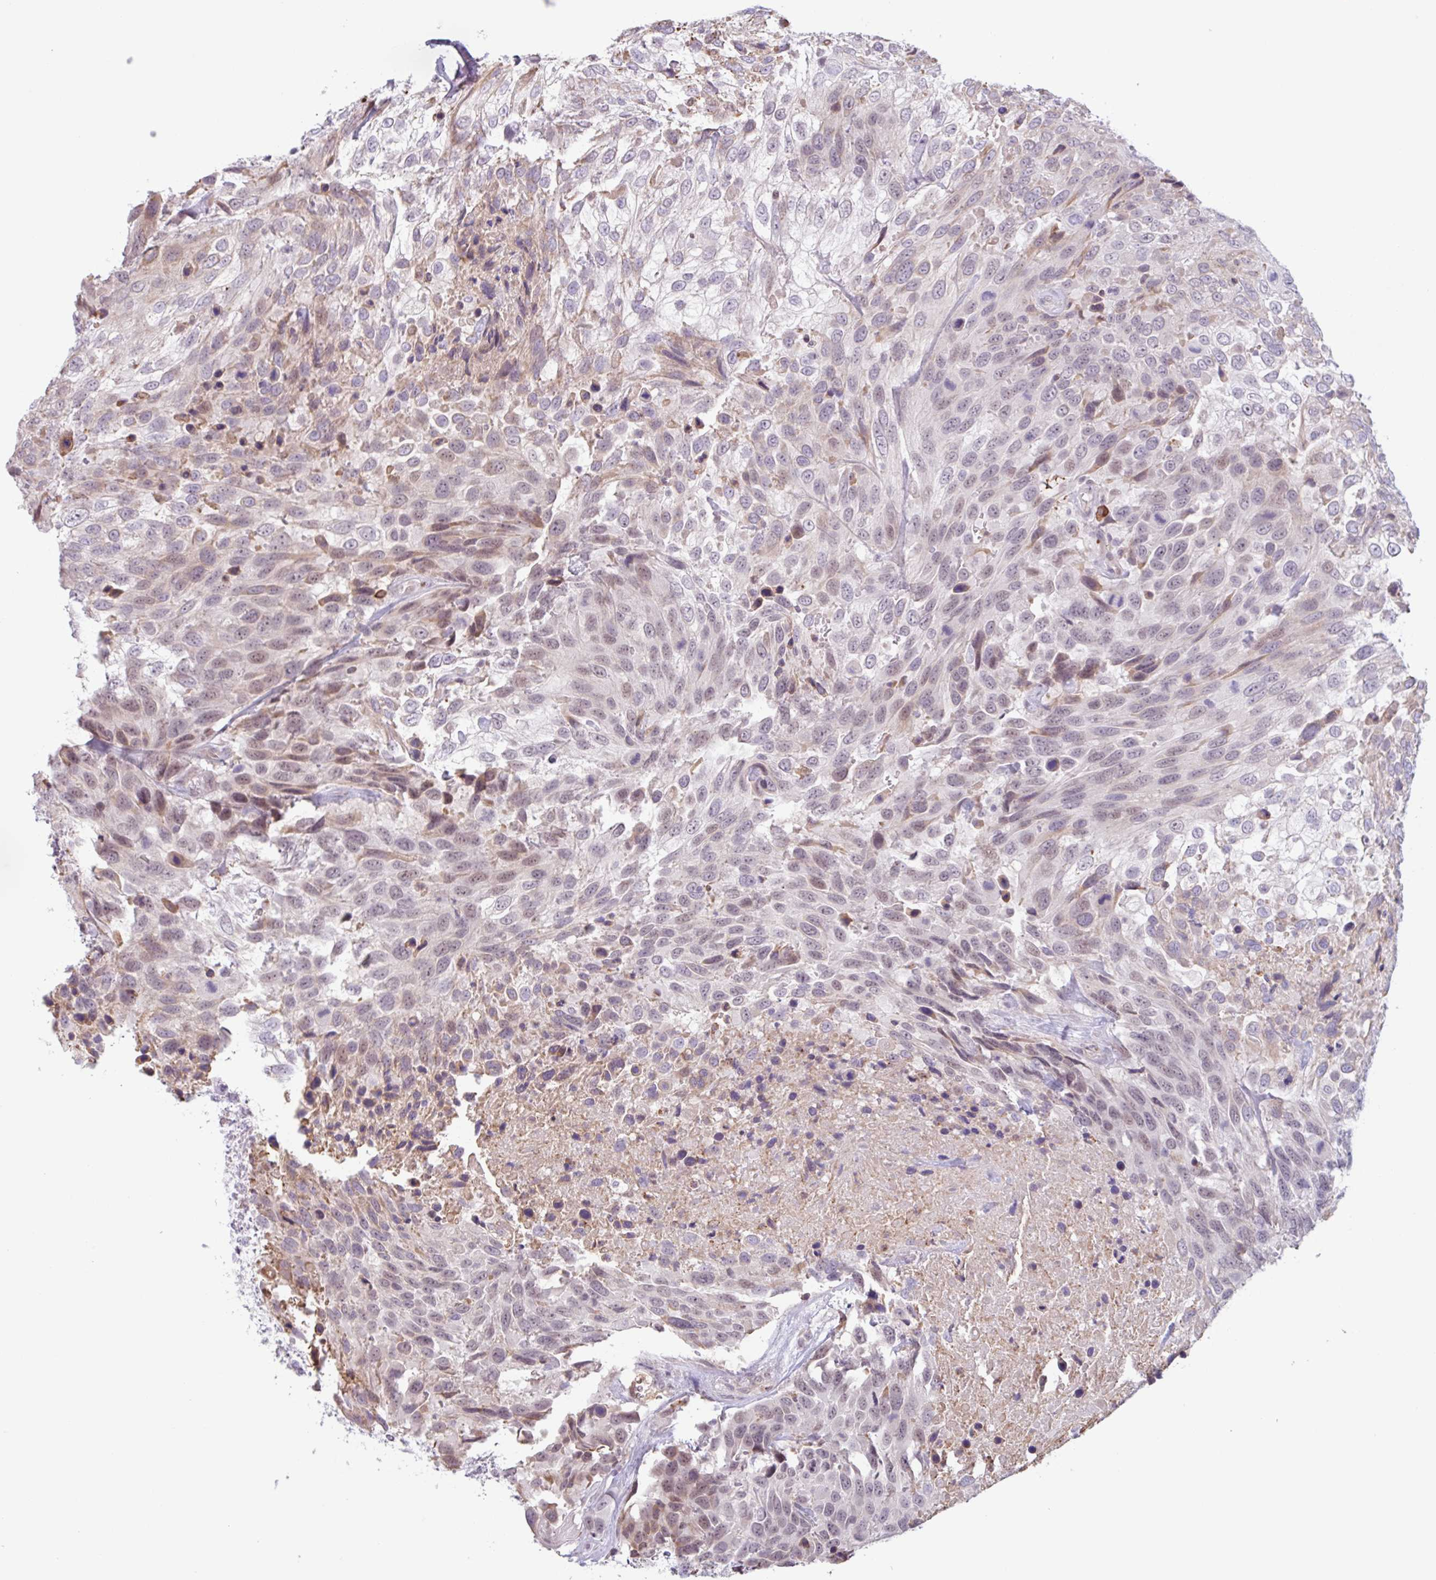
{"staining": {"intensity": "weak", "quantity": "25%-75%", "location": "cytoplasmic/membranous,nuclear"}, "tissue": "urothelial cancer", "cell_type": "Tumor cells", "image_type": "cancer", "snomed": [{"axis": "morphology", "description": "Urothelial carcinoma, High grade"}, {"axis": "topography", "description": "Urinary bladder"}], "caption": "This is an image of IHC staining of urothelial cancer, which shows weak expression in the cytoplasmic/membranous and nuclear of tumor cells.", "gene": "TAF1D", "patient": {"sex": "female", "age": 70}}